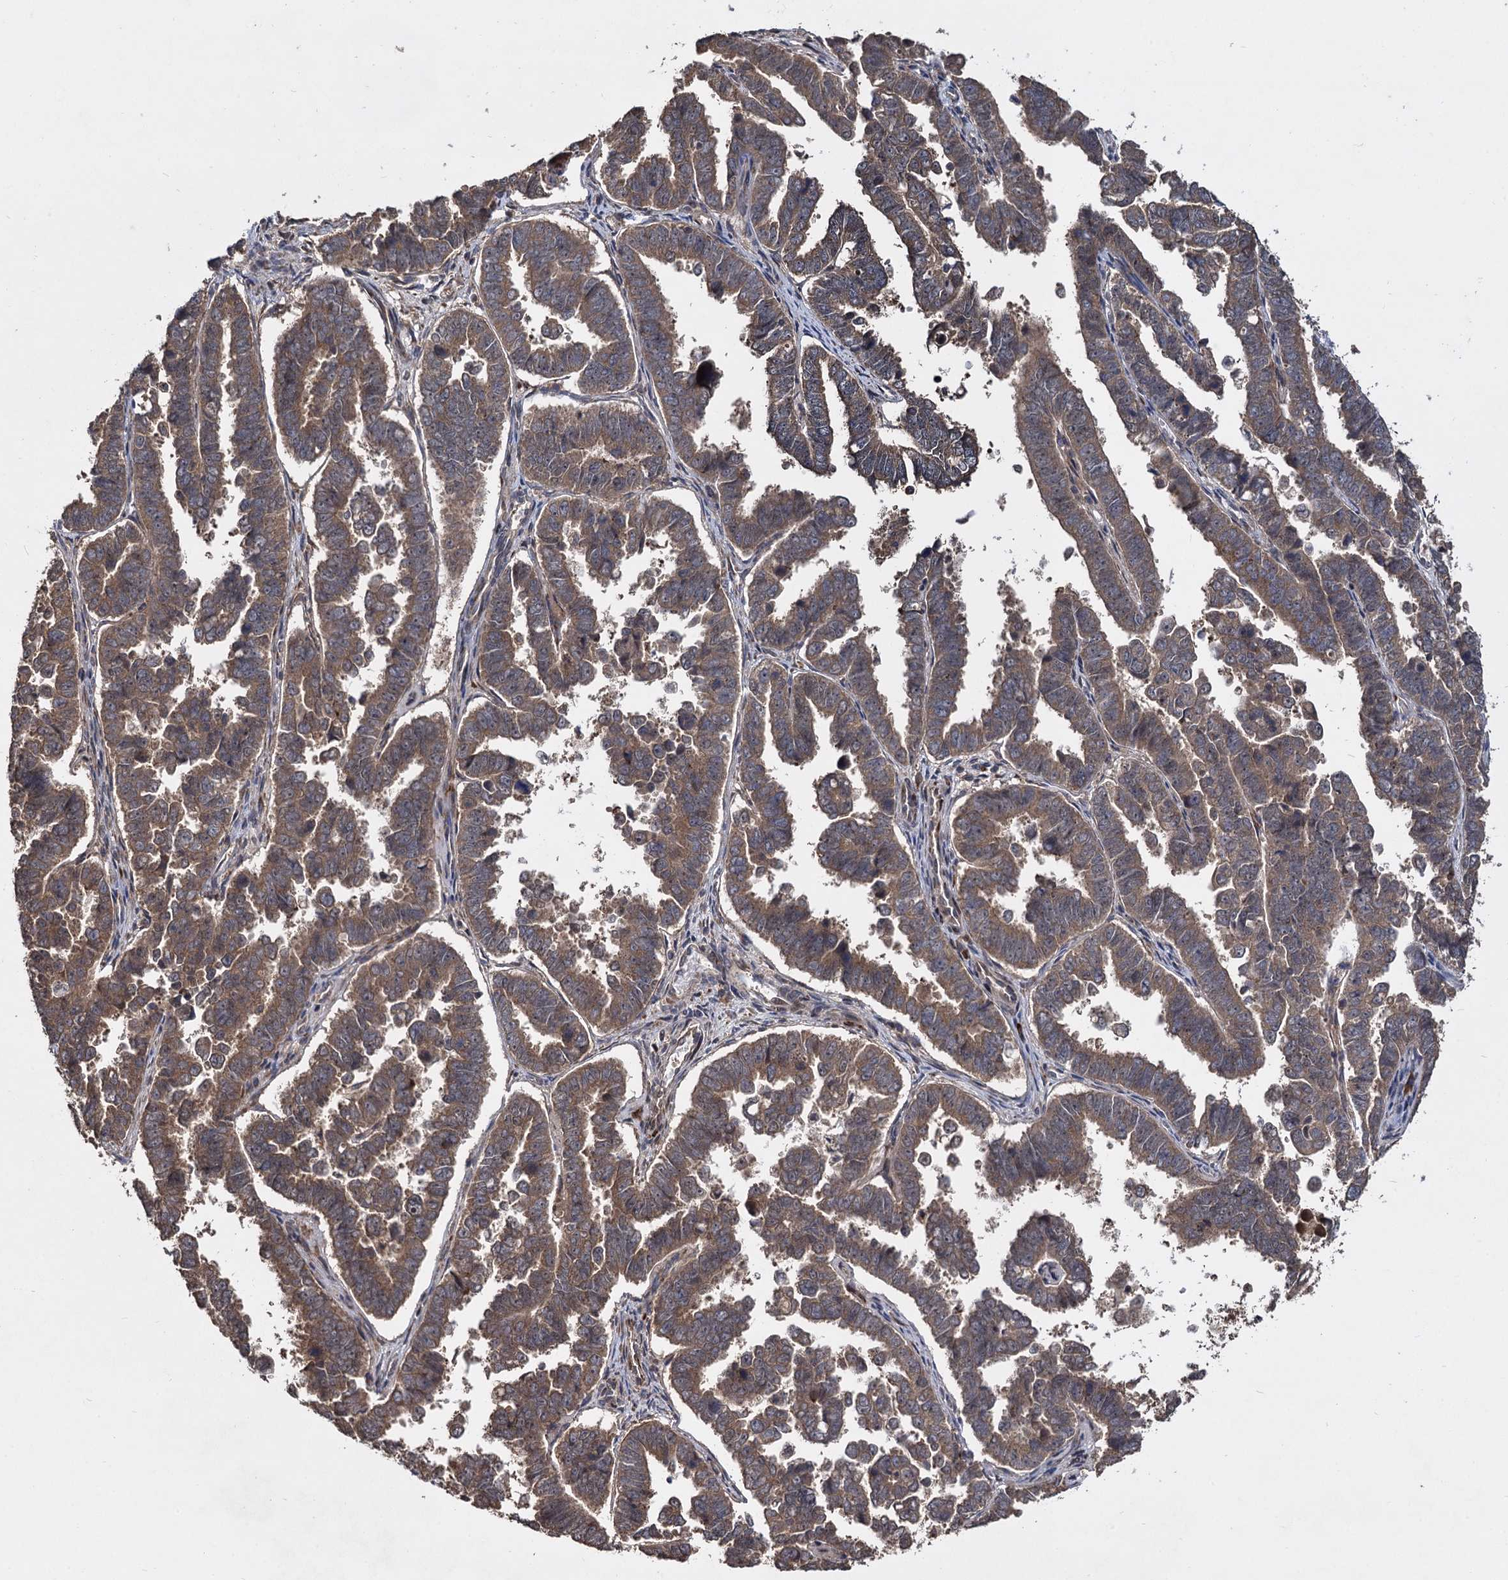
{"staining": {"intensity": "moderate", "quantity": ">75%", "location": "cytoplasmic/membranous"}, "tissue": "endometrial cancer", "cell_type": "Tumor cells", "image_type": "cancer", "snomed": [{"axis": "morphology", "description": "Adenocarcinoma, NOS"}, {"axis": "topography", "description": "Endometrium"}], "caption": "The photomicrograph reveals staining of endometrial adenocarcinoma, revealing moderate cytoplasmic/membranous protein staining (brown color) within tumor cells.", "gene": "INPPL1", "patient": {"sex": "female", "age": 75}}